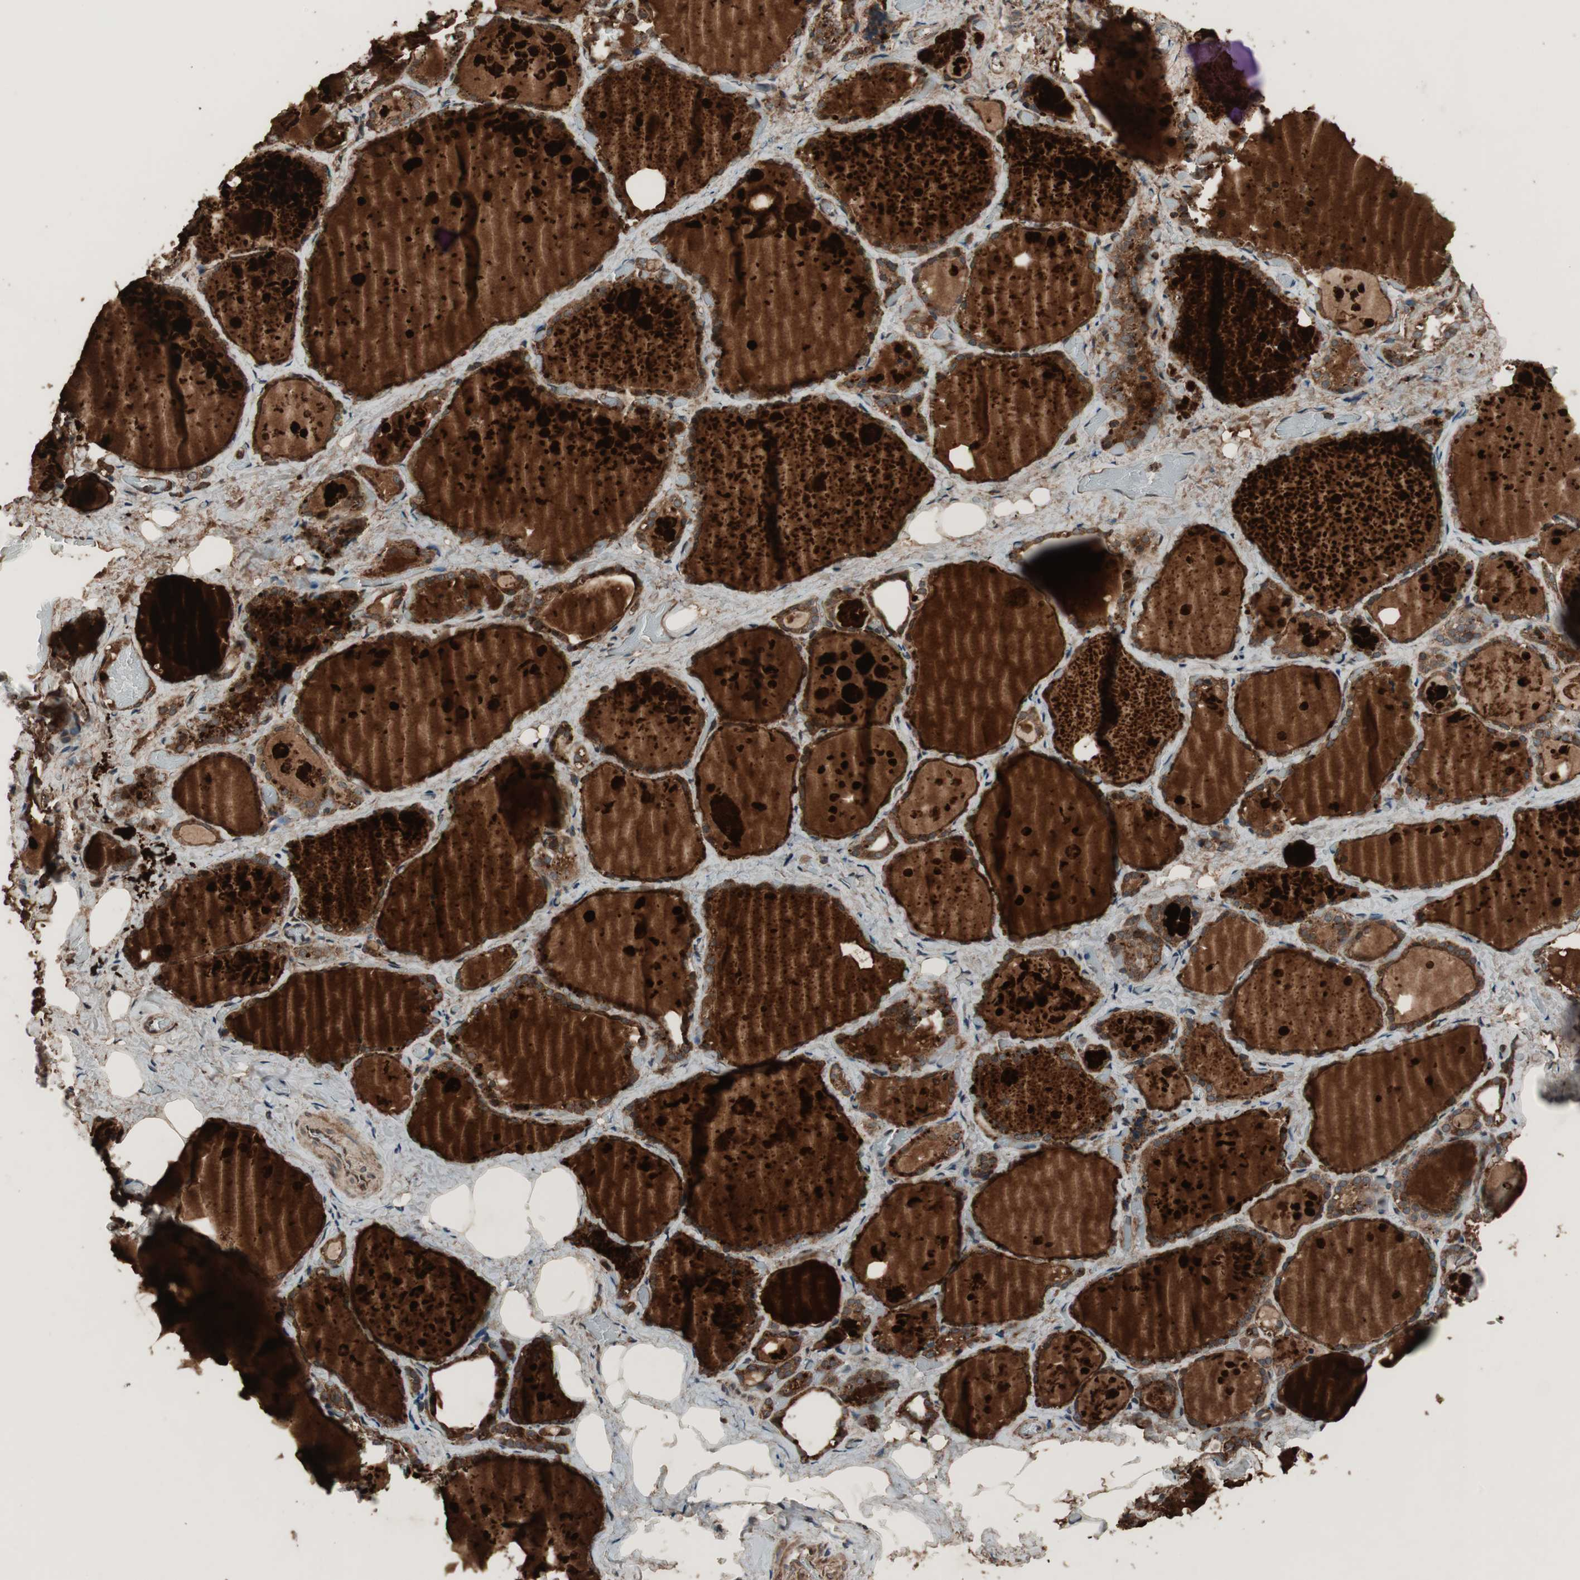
{"staining": {"intensity": "strong", "quantity": ">75%", "location": "cytoplasmic/membranous"}, "tissue": "thyroid gland", "cell_type": "Glandular cells", "image_type": "normal", "snomed": [{"axis": "morphology", "description": "Normal tissue, NOS"}, {"axis": "topography", "description": "Thyroid gland"}], "caption": "High-magnification brightfield microscopy of normal thyroid gland stained with DAB (brown) and counterstained with hematoxylin (blue). glandular cells exhibit strong cytoplasmic/membranous expression is present in about>75% of cells.", "gene": "RAB1A", "patient": {"sex": "male", "age": 61}}